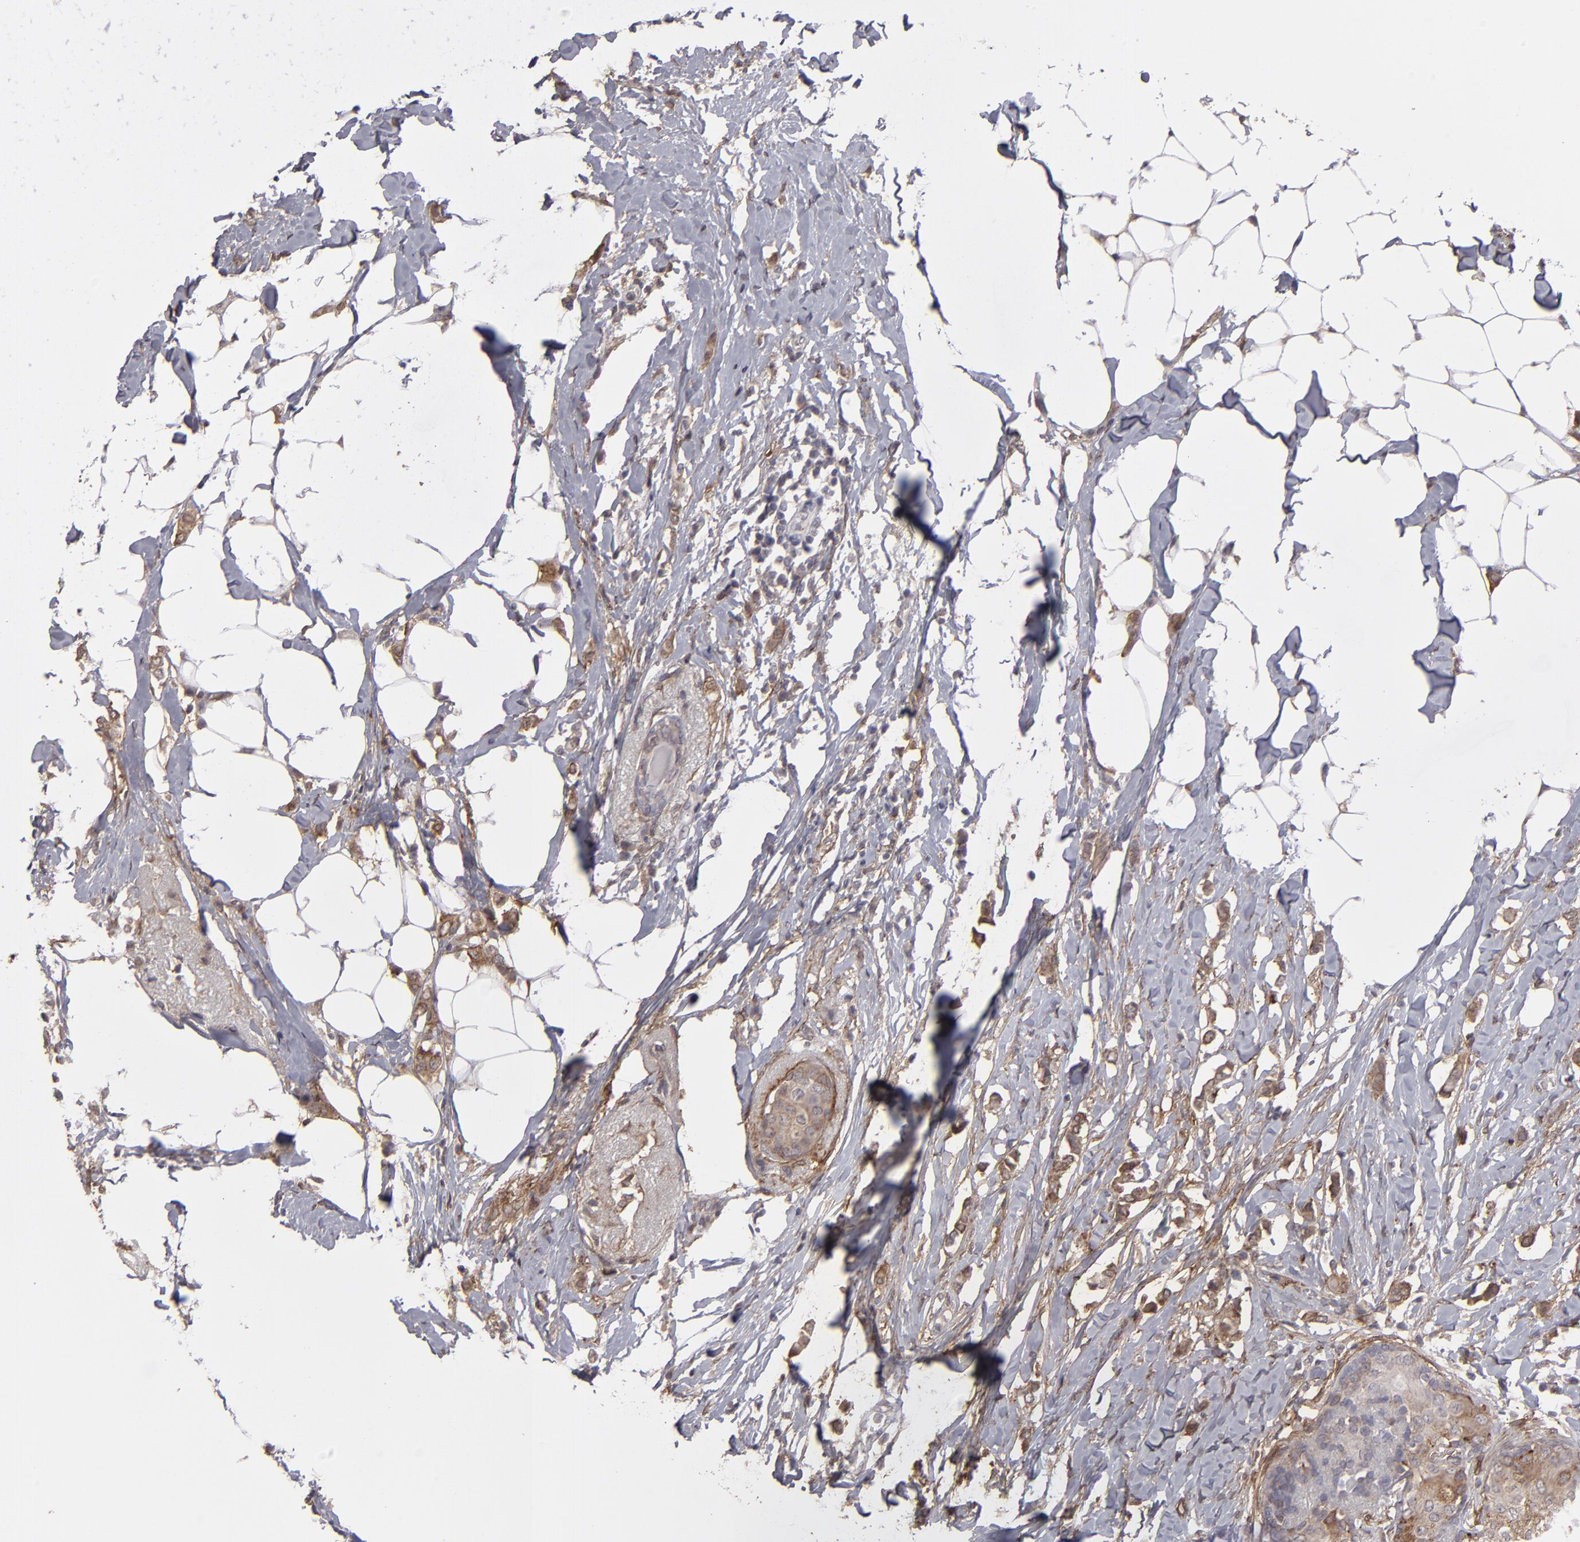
{"staining": {"intensity": "moderate", "quantity": ">75%", "location": "cytoplasmic/membranous"}, "tissue": "breast cancer", "cell_type": "Tumor cells", "image_type": "cancer", "snomed": [{"axis": "morphology", "description": "Lobular carcinoma"}, {"axis": "topography", "description": "Breast"}], "caption": "Protein expression analysis of breast lobular carcinoma reveals moderate cytoplasmic/membranous positivity in approximately >75% of tumor cells.", "gene": "ITGB5", "patient": {"sex": "female", "age": 55}}